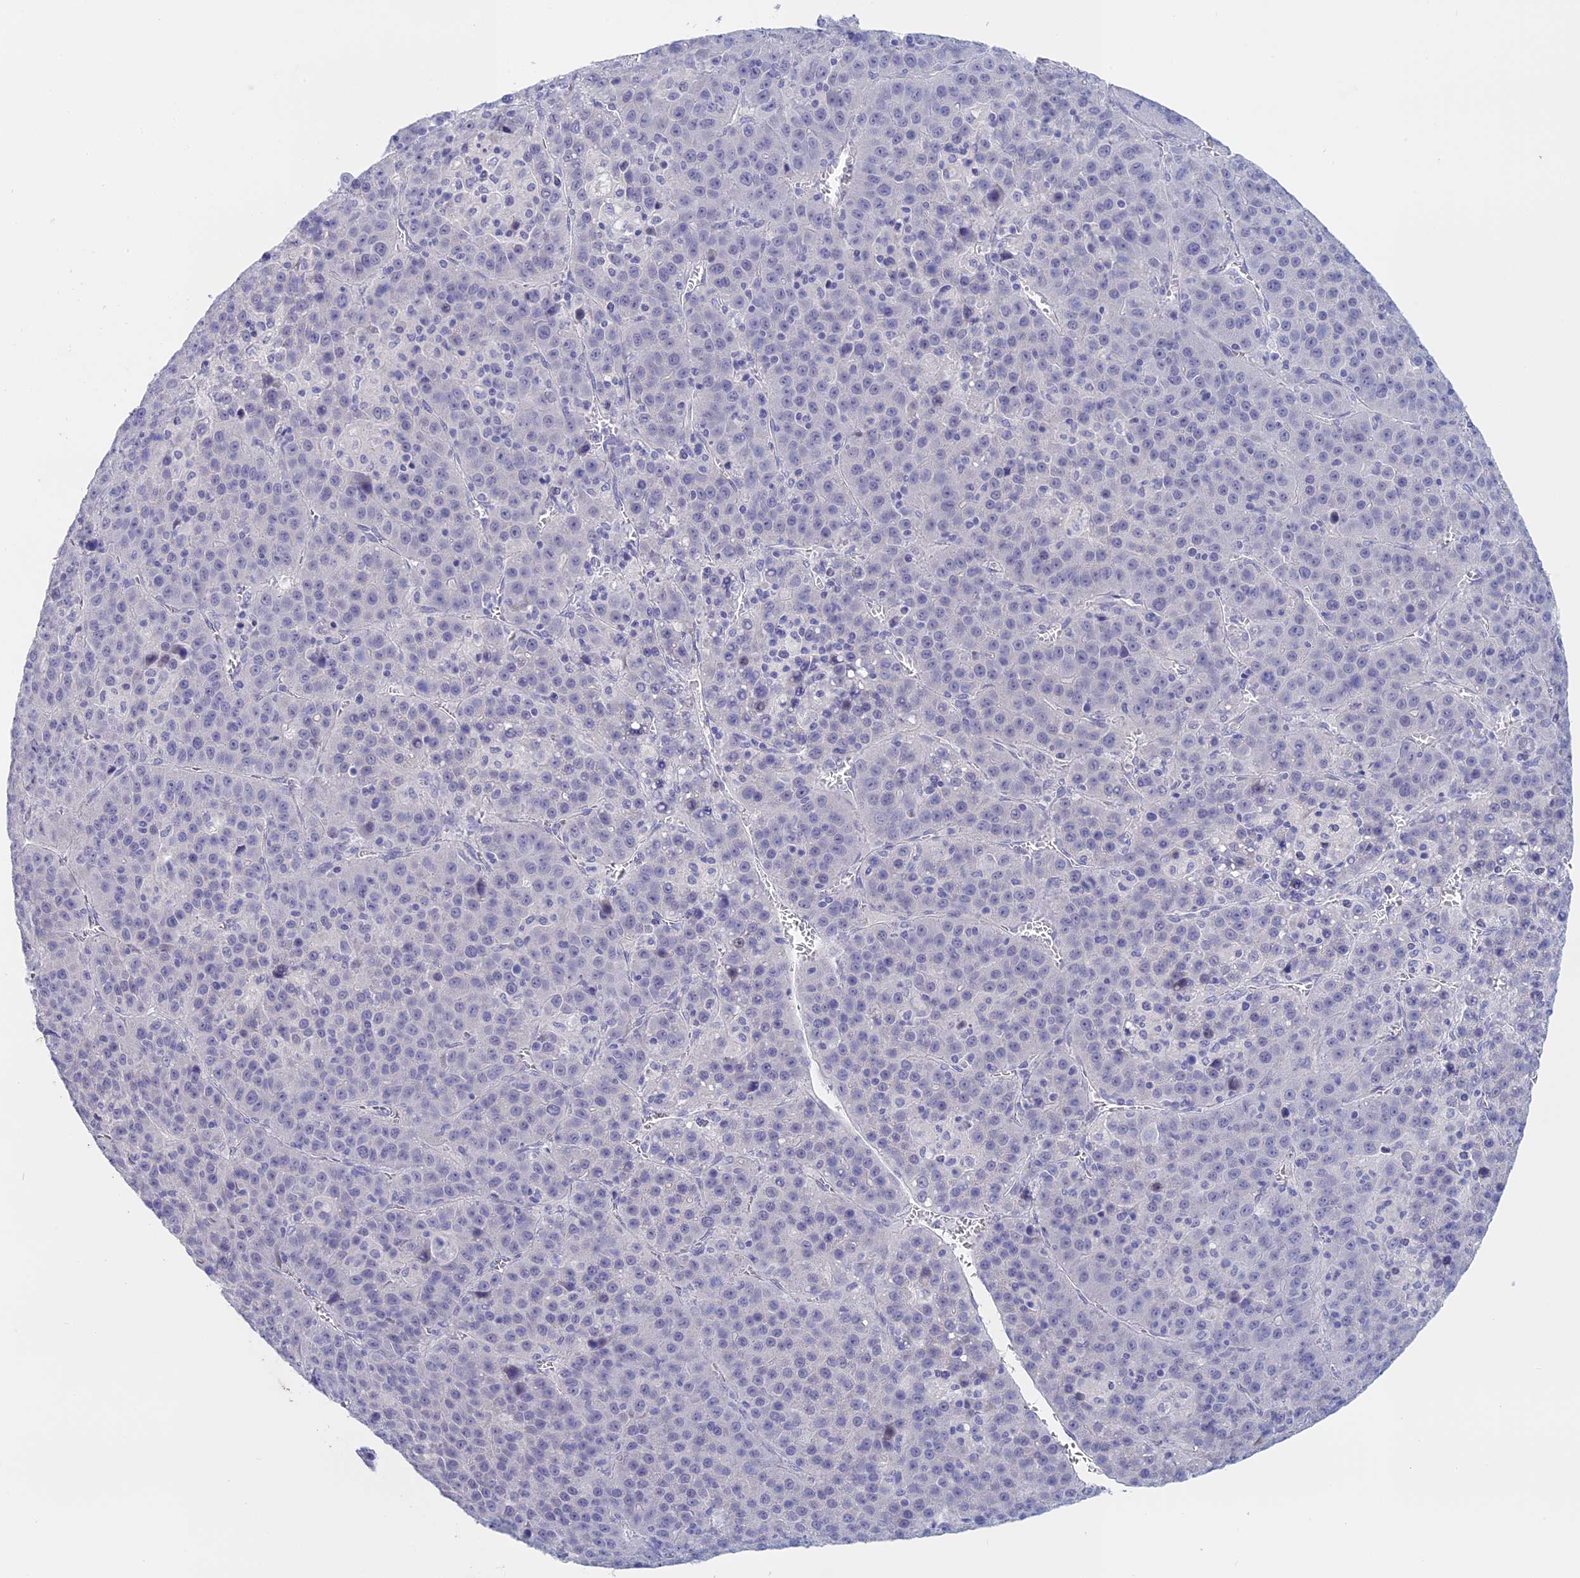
{"staining": {"intensity": "negative", "quantity": "none", "location": "none"}, "tissue": "liver cancer", "cell_type": "Tumor cells", "image_type": "cancer", "snomed": [{"axis": "morphology", "description": "Carcinoma, Hepatocellular, NOS"}, {"axis": "topography", "description": "Liver"}], "caption": "IHC of human liver cancer (hepatocellular carcinoma) demonstrates no expression in tumor cells. (Stains: DAB (3,3'-diaminobenzidine) immunohistochemistry with hematoxylin counter stain, Microscopy: brightfield microscopy at high magnification).", "gene": "BTBD19", "patient": {"sex": "female", "age": 53}}